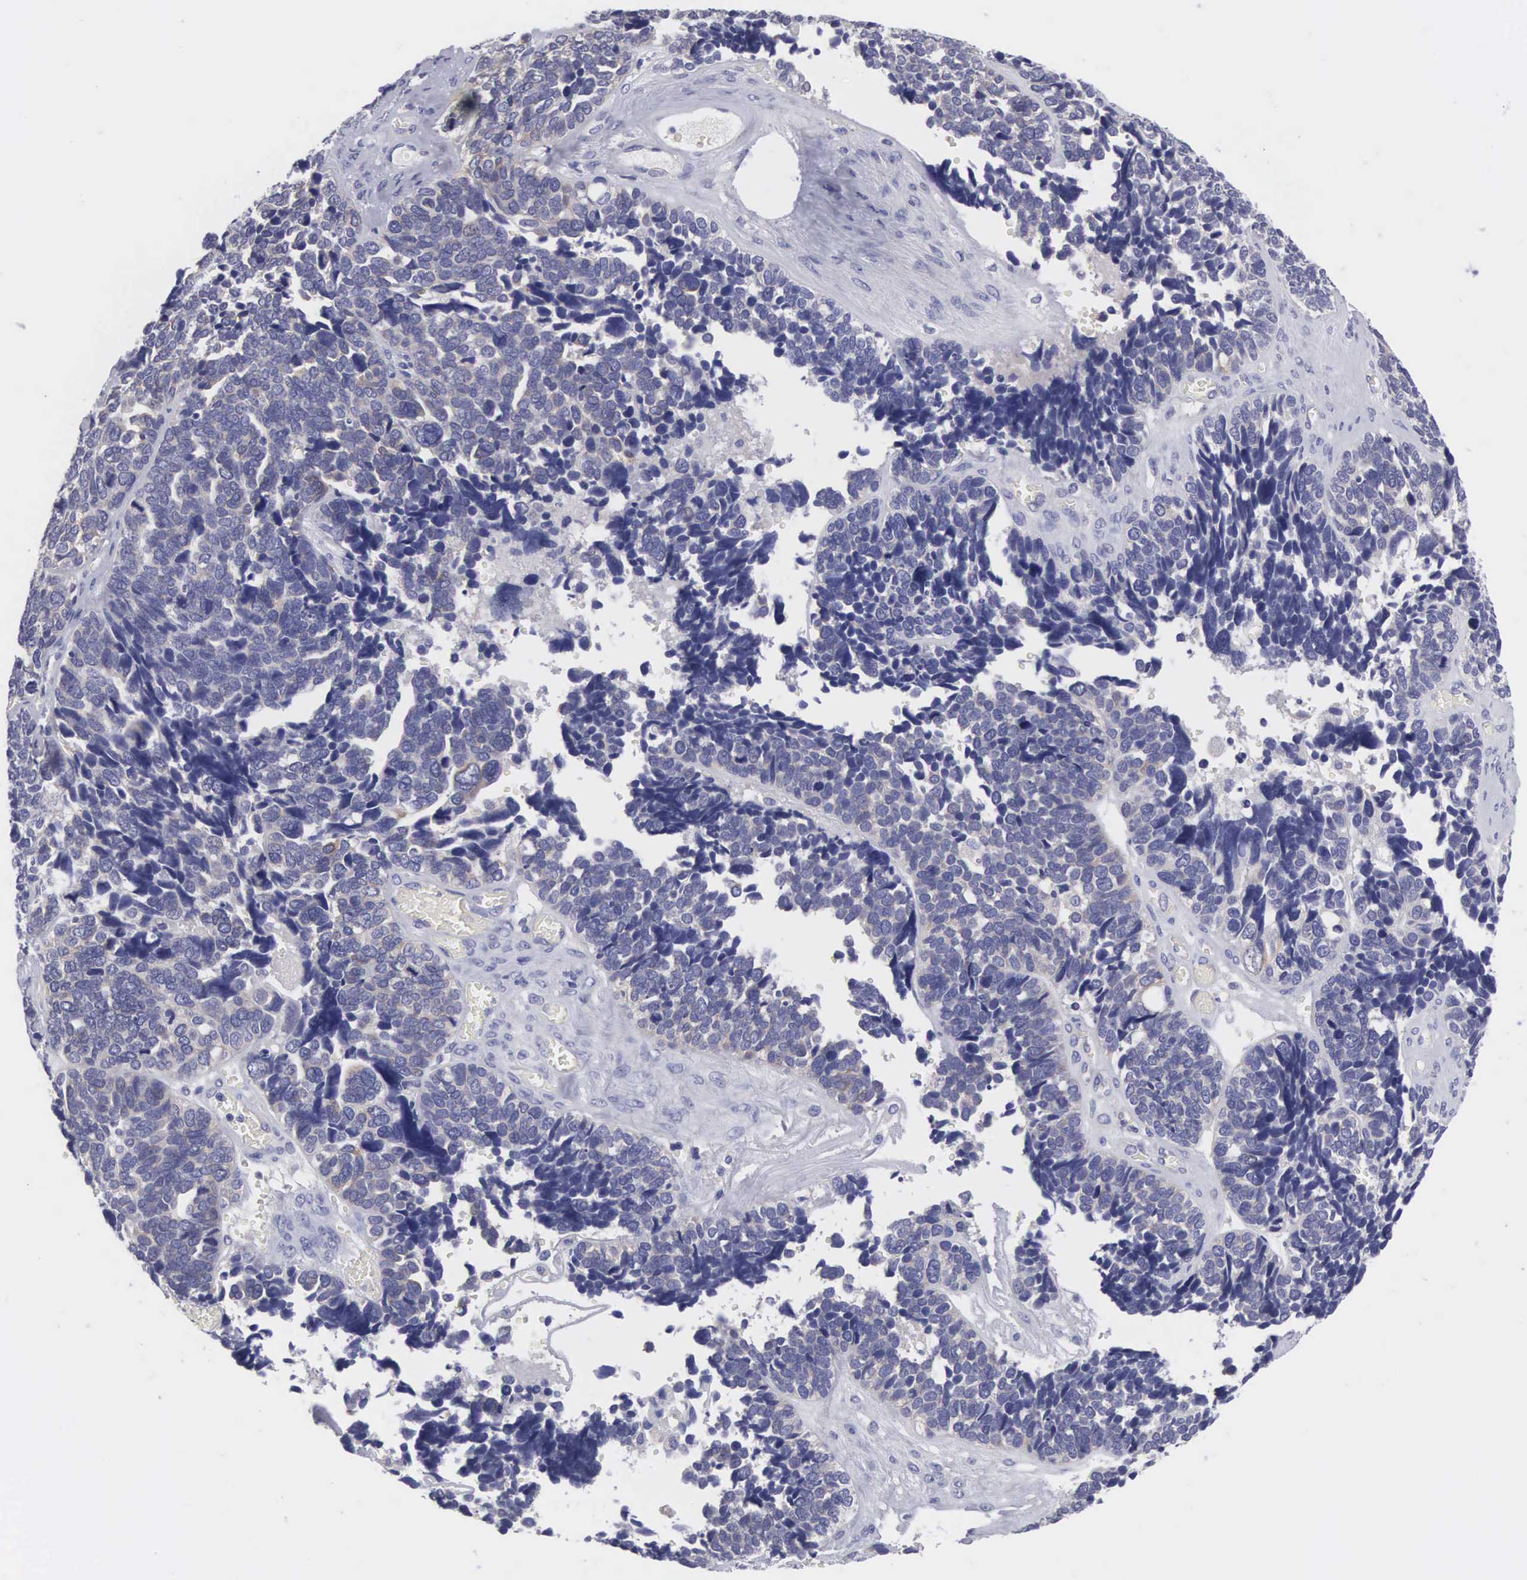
{"staining": {"intensity": "negative", "quantity": "none", "location": "none"}, "tissue": "ovarian cancer", "cell_type": "Tumor cells", "image_type": "cancer", "snomed": [{"axis": "morphology", "description": "Cystadenocarcinoma, serous, NOS"}, {"axis": "topography", "description": "Ovary"}], "caption": "Tumor cells are negative for protein expression in human ovarian cancer (serous cystadenocarcinoma).", "gene": "SLITRK4", "patient": {"sex": "female", "age": 77}}